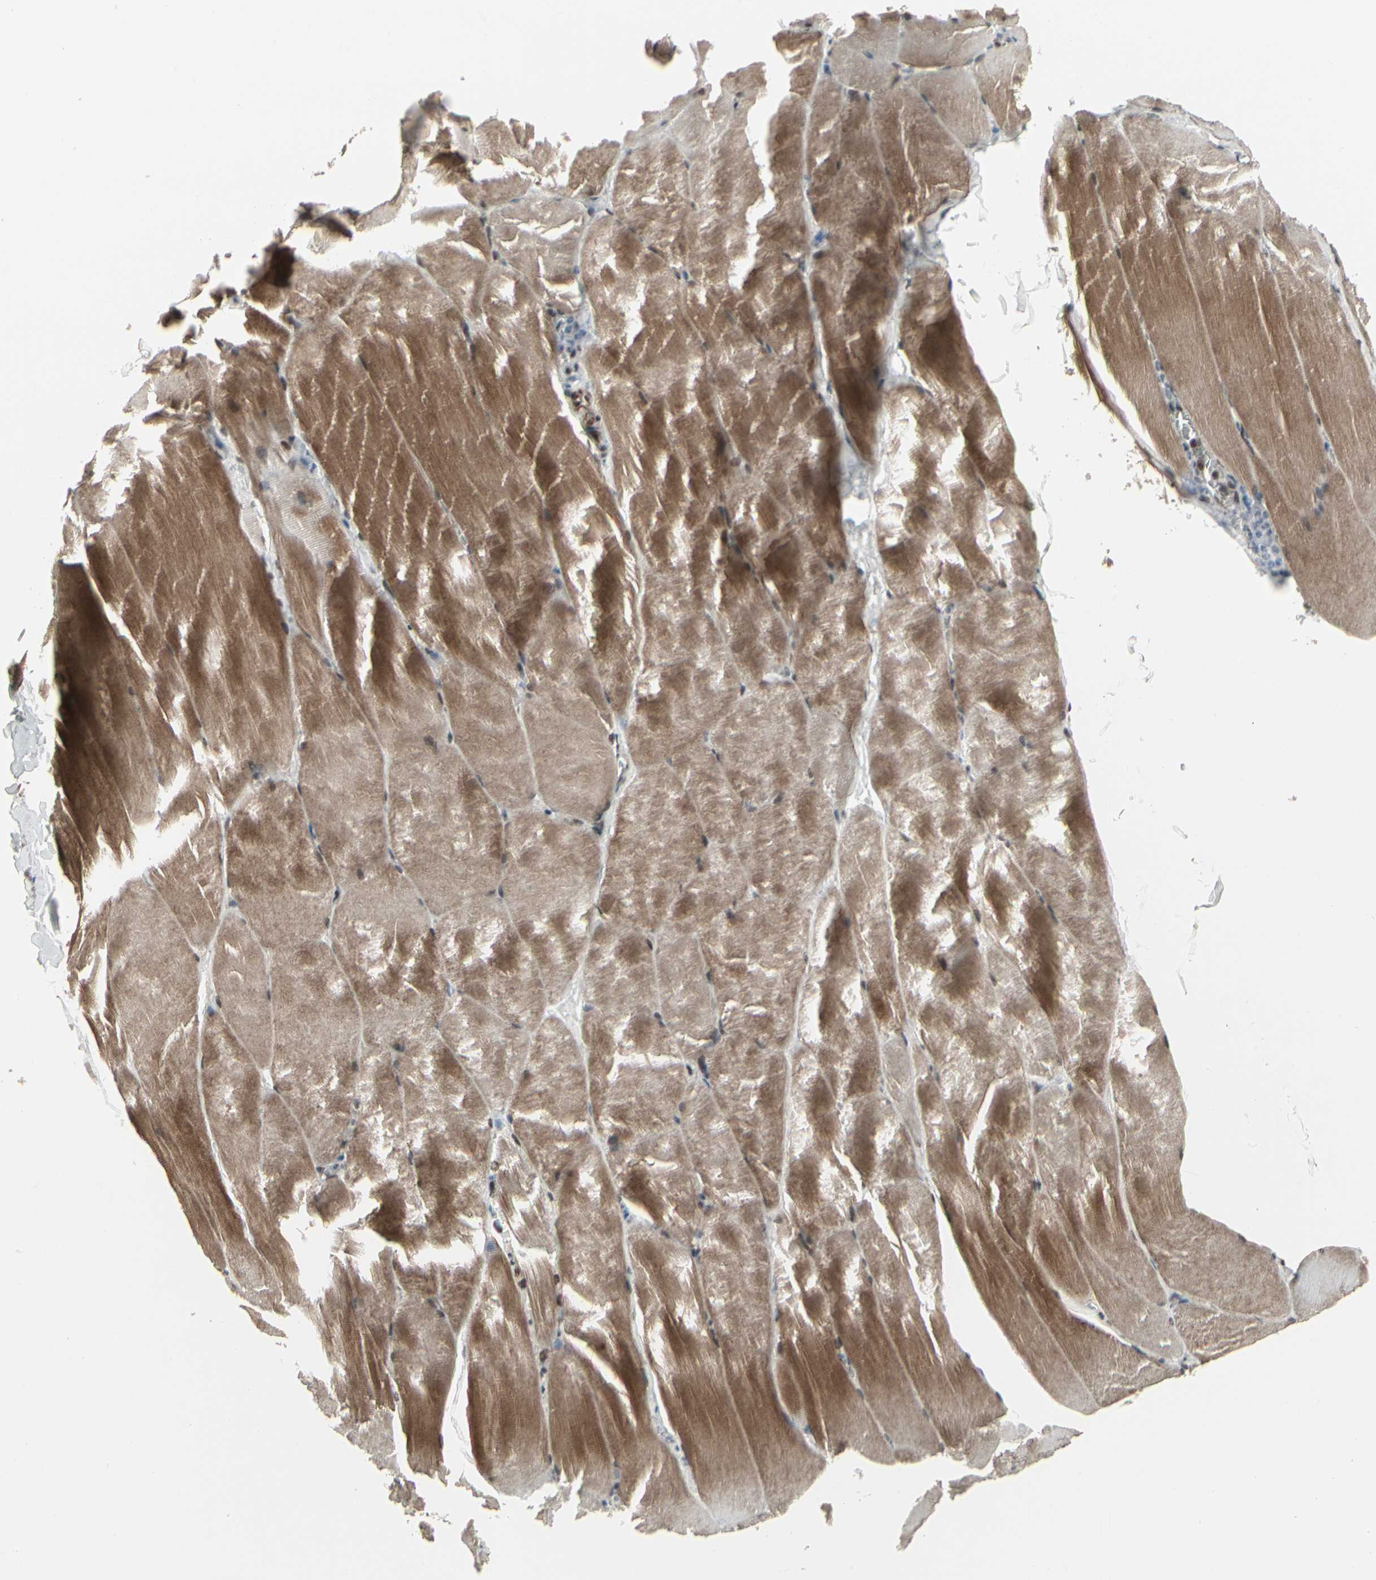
{"staining": {"intensity": "moderate", "quantity": "25%-75%", "location": "cytoplasmic/membranous,nuclear"}, "tissue": "skeletal muscle", "cell_type": "Myocytes", "image_type": "normal", "snomed": [{"axis": "morphology", "description": "Normal tissue, NOS"}, {"axis": "topography", "description": "Skeletal muscle"}], "caption": "Immunohistochemistry (IHC) staining of benign skeletal muscle, which shows medium levels of moderate cytoplasmic/membranous,nuclear staining in approximately 25%-75% of myocytes indicating moderate cytoplasmic/membranous,nuclear protein staining. The staining was performed using DAB (3,3'-diaminobenzidine) (brown) for protein detection and nuclei were counterstained in hematoxylin (blue).", "gene": "HMG20A", "patient": {"sex": "male", "age": 71}}